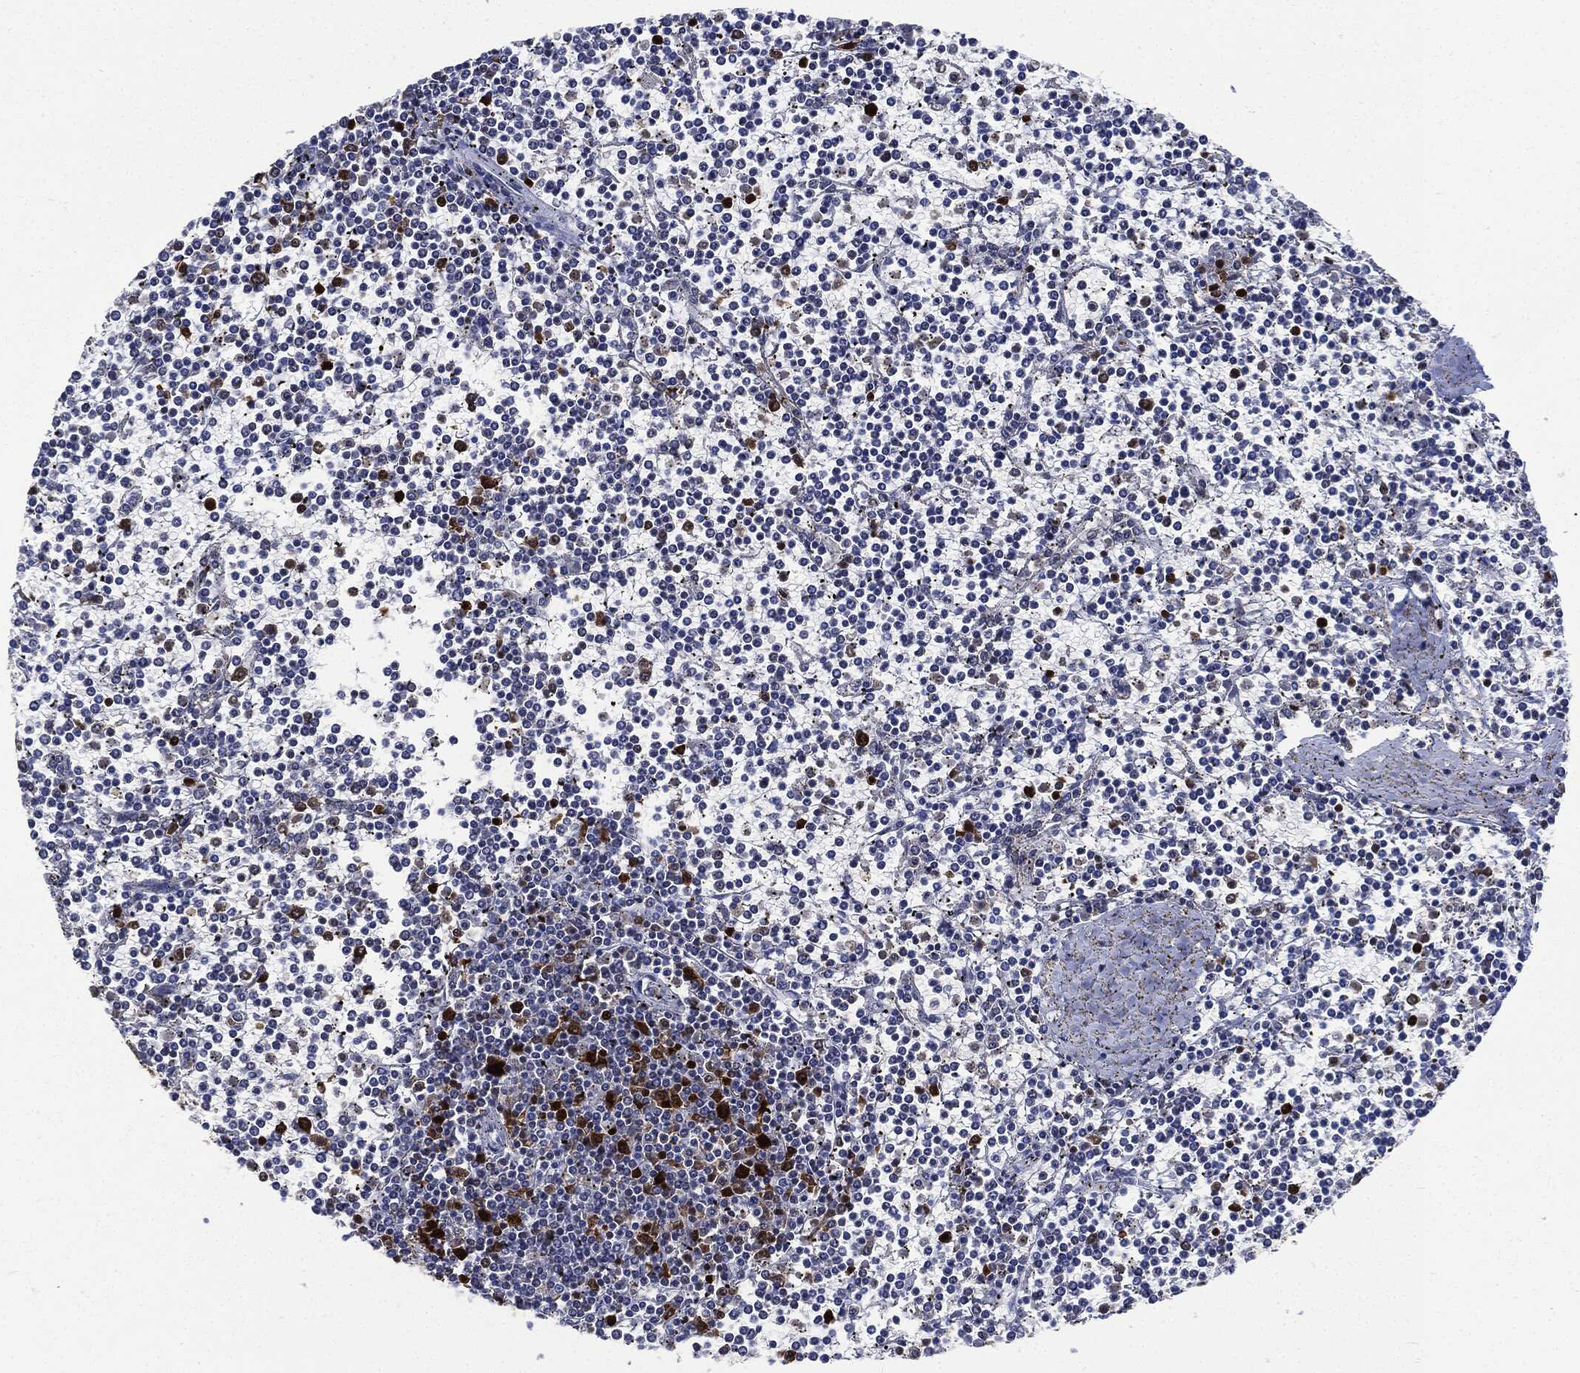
{"staining": {"intensity": "strong", "quantity": "<25%", "location": "nuclear"}, "tissue": "lymphoma", "cell_type": "Tumor cells", "image_type": "cancer", "snomed": [{"axis": "morphology", "description": "Malignant lymphoma, non-Hodgkin's type, Low grade"}, {"axis": "topography", "description": "Spleen"}], "caption": "A histopathology image showing strong nuclear expression in approximately <25% of tumor cells in lymphoma, as visualized by brown immunohistochemical staining.", "gene": "PCNA", "patient": {"sex": "female", "age": 19}}